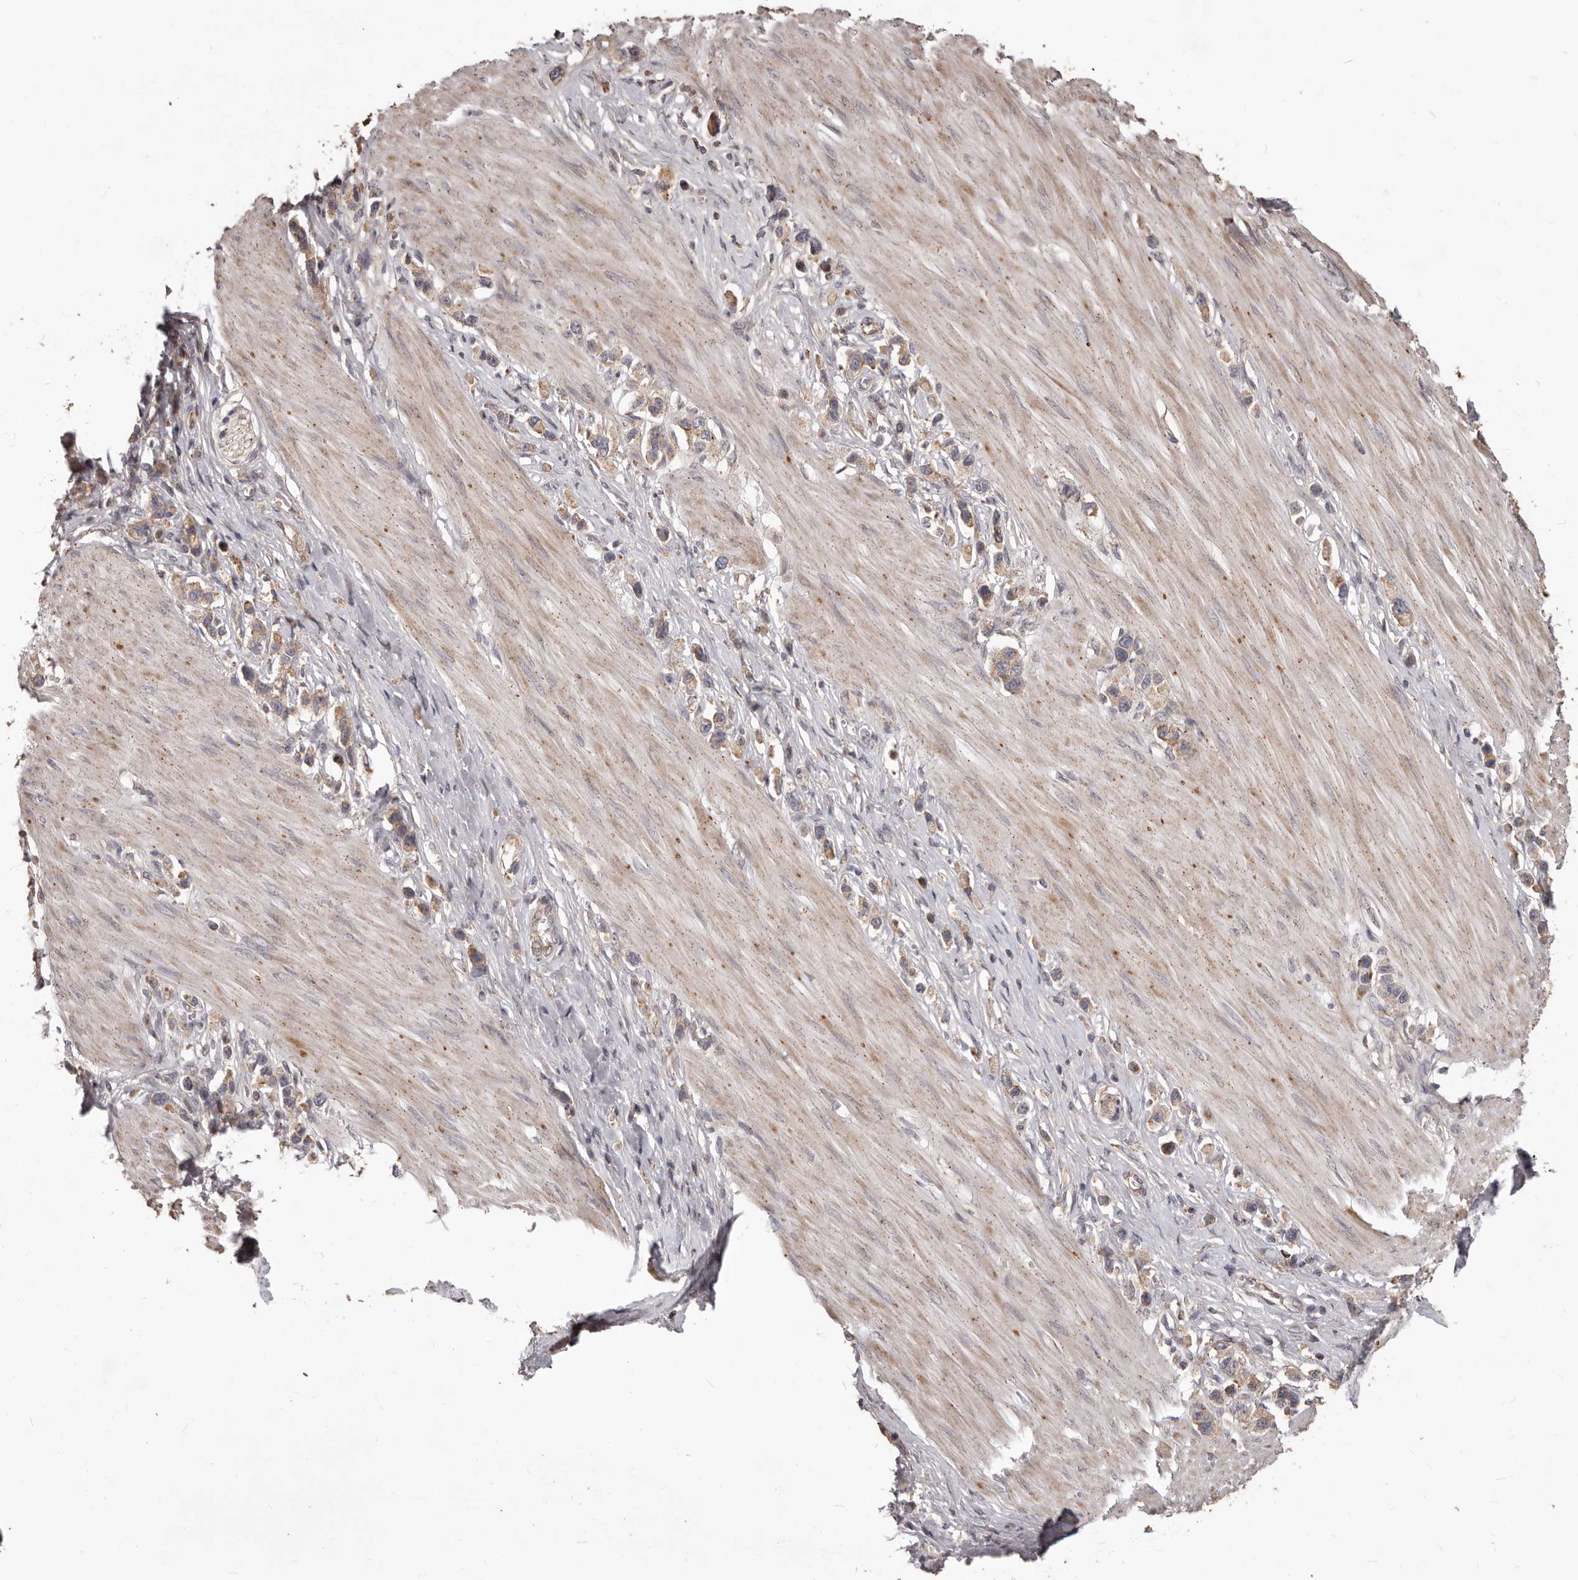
{"staining": {"intensity": "weak", "quantity": ">75%", "location": "cytoplasmic/membranous"}, "tissue": "stomach cancer", "cell_type": "Tumor cells", "image_type": "cancer", "snomed": [{"axis": "morphology", "description": "Adenocarcinoma, NOS"}, {"axis": "topography", "description": "Stomach"}], "caption": "There is low levels of weak cytoplasmic/membranous expression in tumor cells of stomach adenocarcinoma, as demonstrated by immunohistochemical staining (brown color).", "gene": "MTO1", "patient": {"sex": "female", "age": 65}}